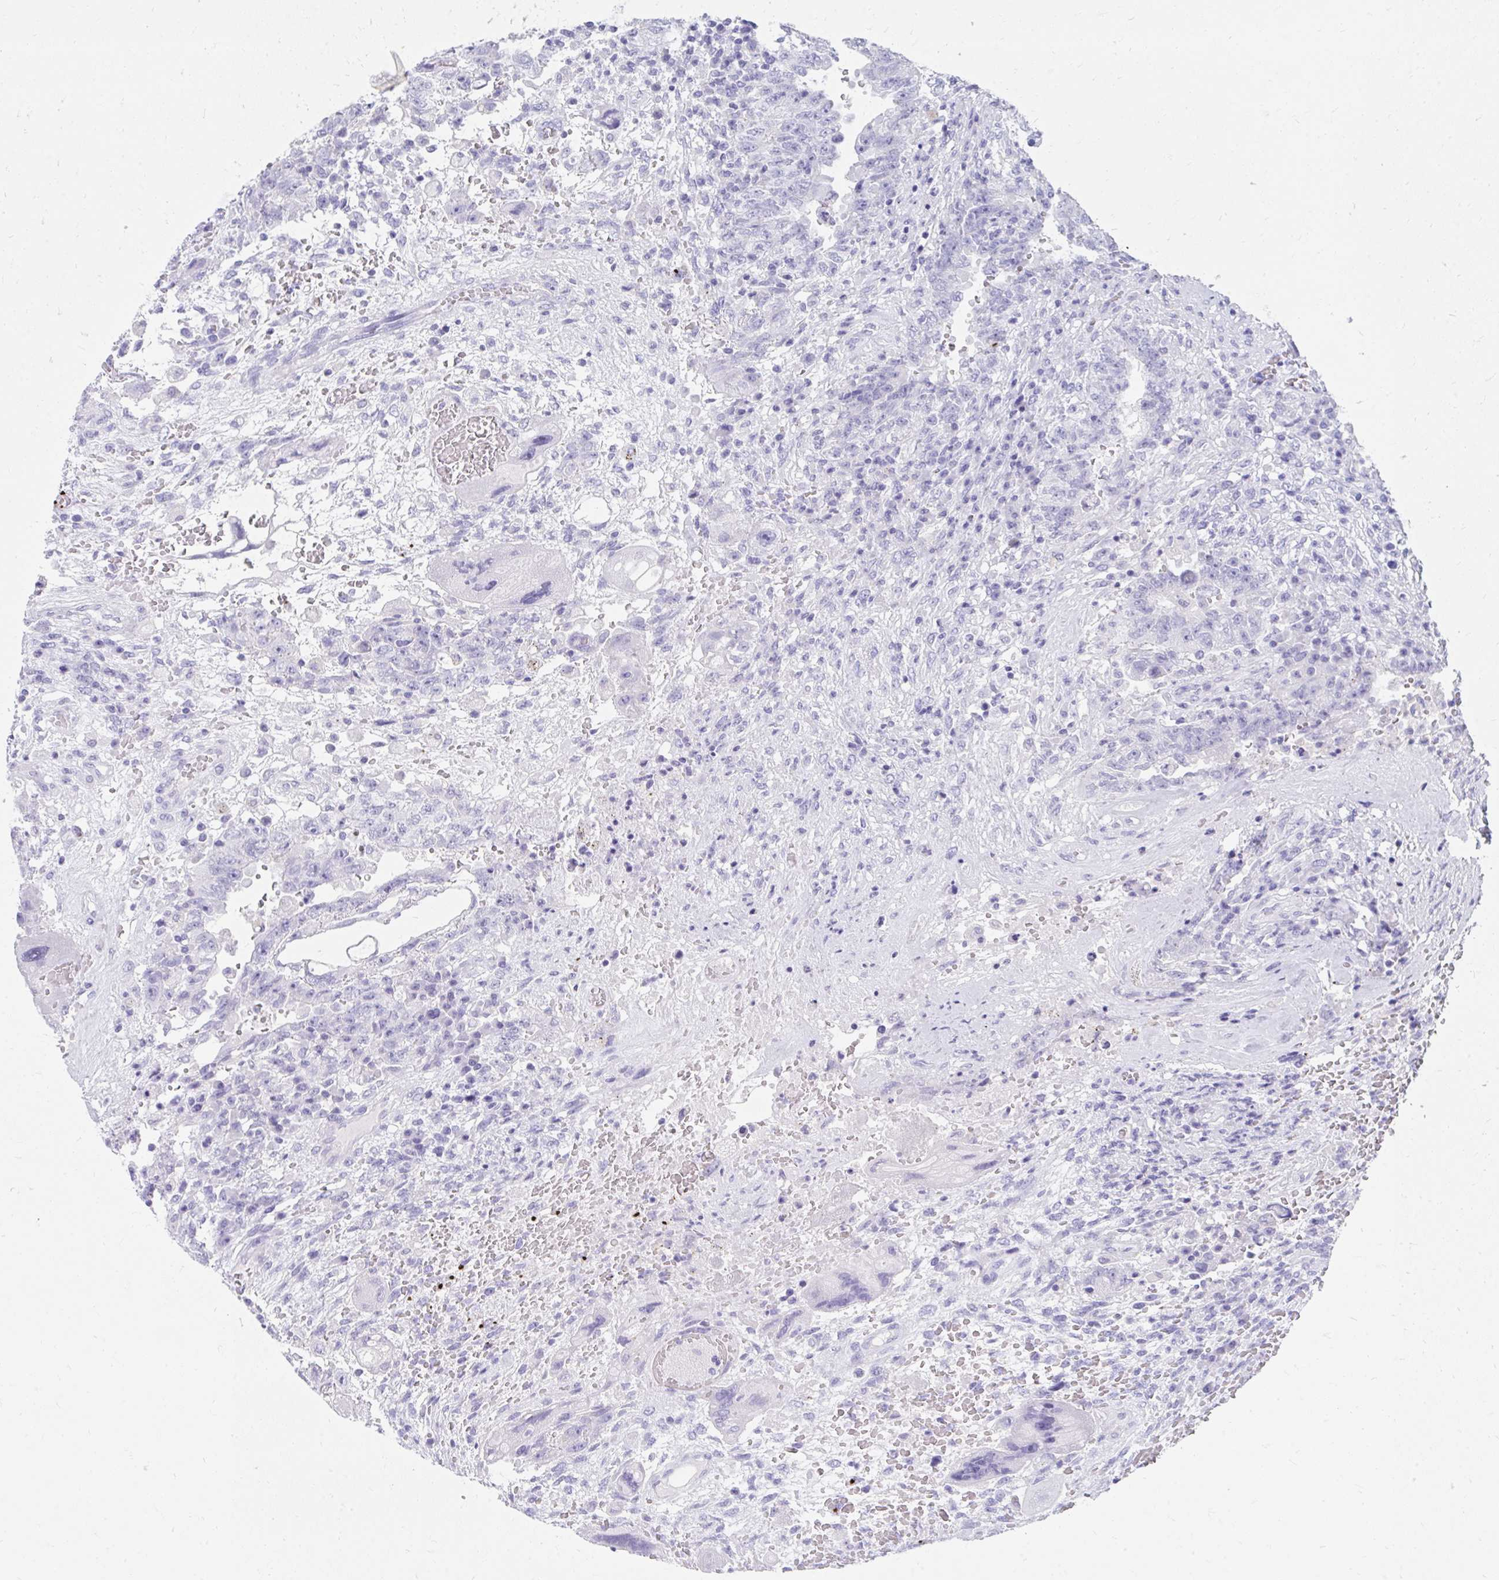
{"staining": {"intensity": "negative", "quantity": "none", "location": "none"}, "tissue": "testis cancer", "cell_type": "Tumor cells", "image_type": "cancer", "snomed": [{"axis": "morphology", "description": "Carcinoma, Embryonal, NOS"}, {"axis": "topography", "description": "Testis"}], "caption": "Testis cancer (embryonal carcinoma) was stained to show a protein in brown. There is no significant positivity in tumor cells.", "gene": "SEC14L3", "patient": {"sex": "male", "age": 26}}